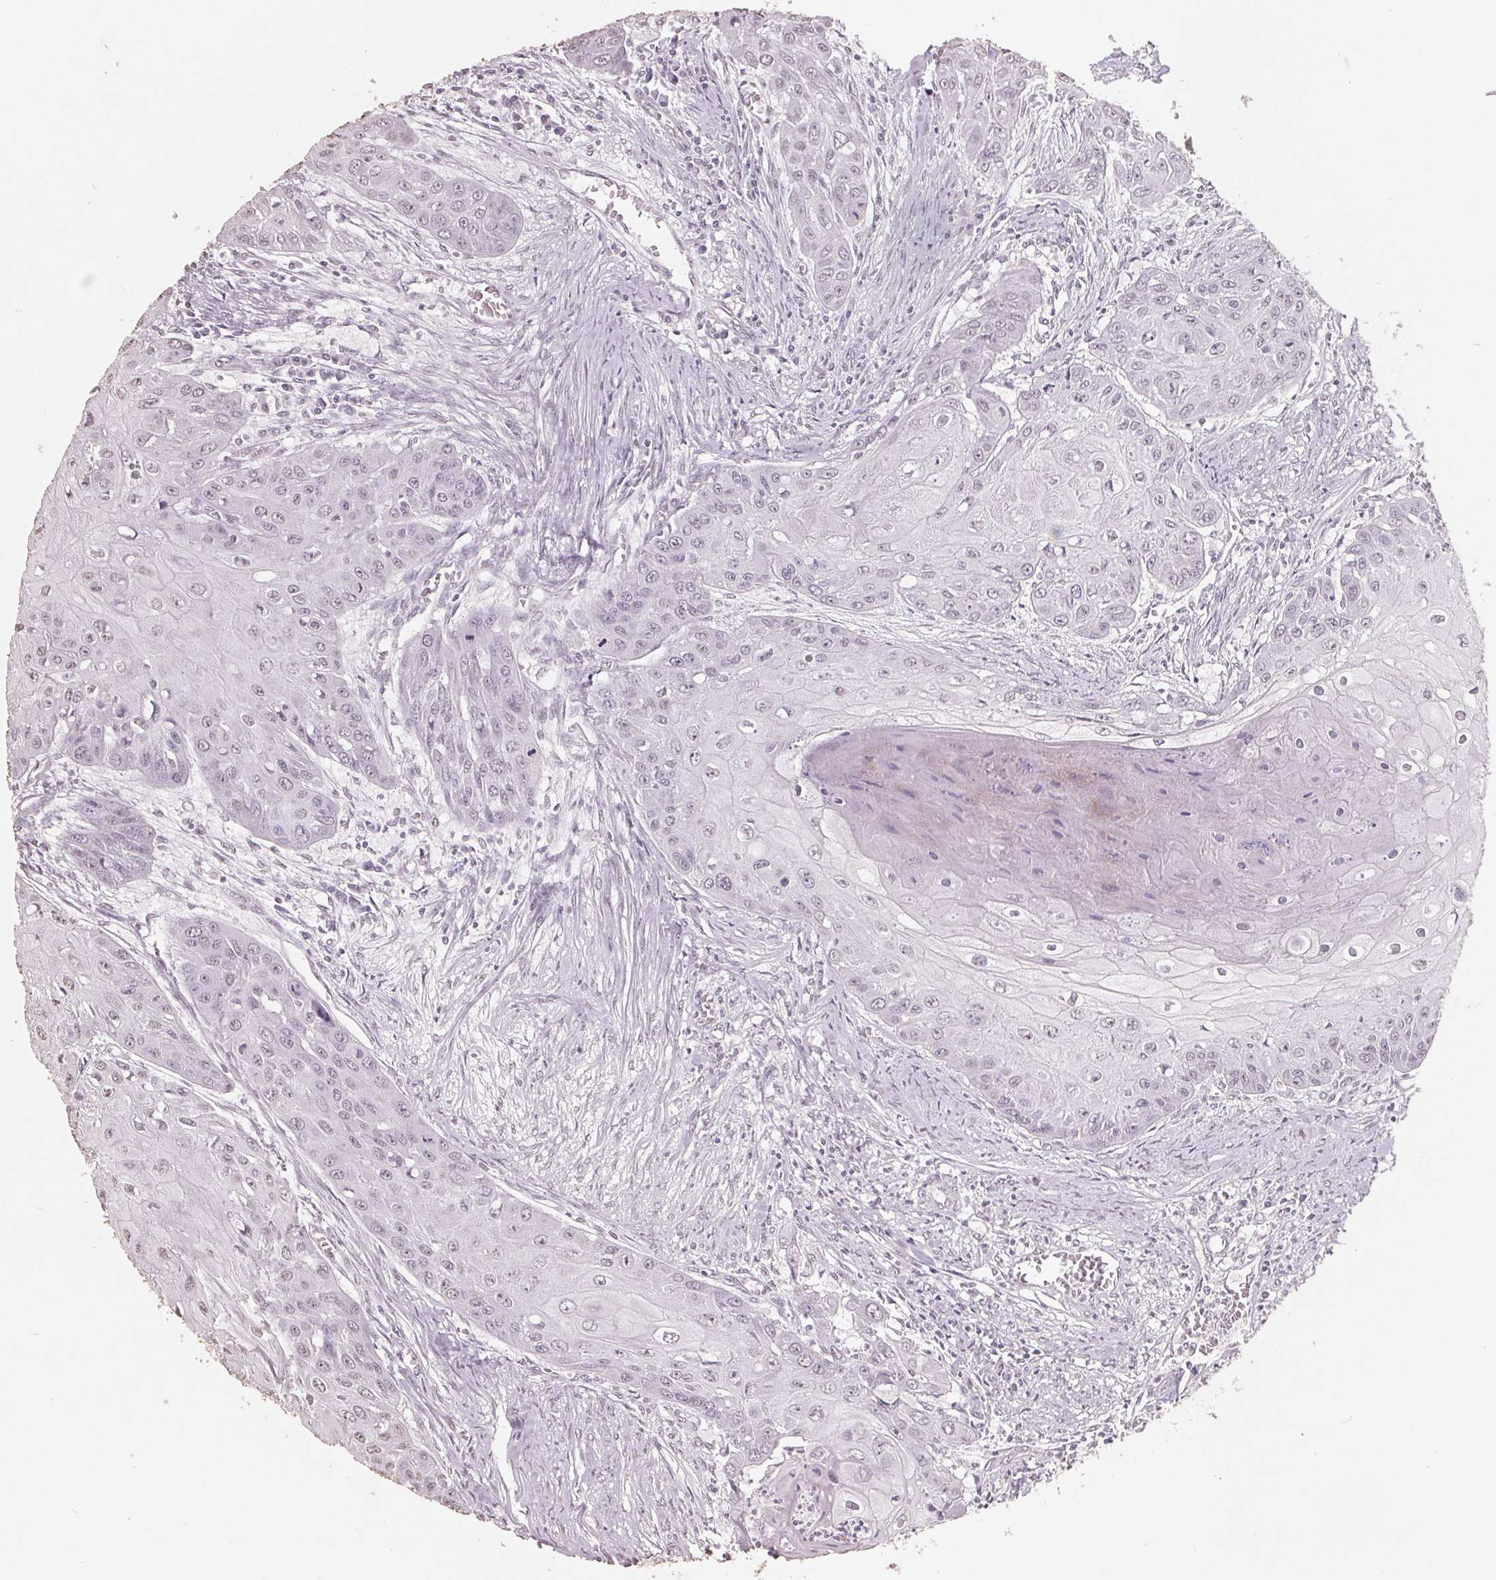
{"staining": {"intensity": "weak", "quantity": "<25%", "location": "nuclear"}, "tissue": "head and neck cancer", "cell_type": "Tumor cells", "image_type": "cancer", "snomed": [{"axis": "morphology", "description": "Squamous cell carcinoma, NOS"}, {"axis": "topography", "description": "Oral tissue"}, {"axis": "topography", "description": "Head-Neck"}], "caption": "The histopathology image exhibits no staining of tumor cells in squamous cell carcinoma (head and neck).", "gene": "FTCD", "patient": {"sex": "male", "age": 71}}